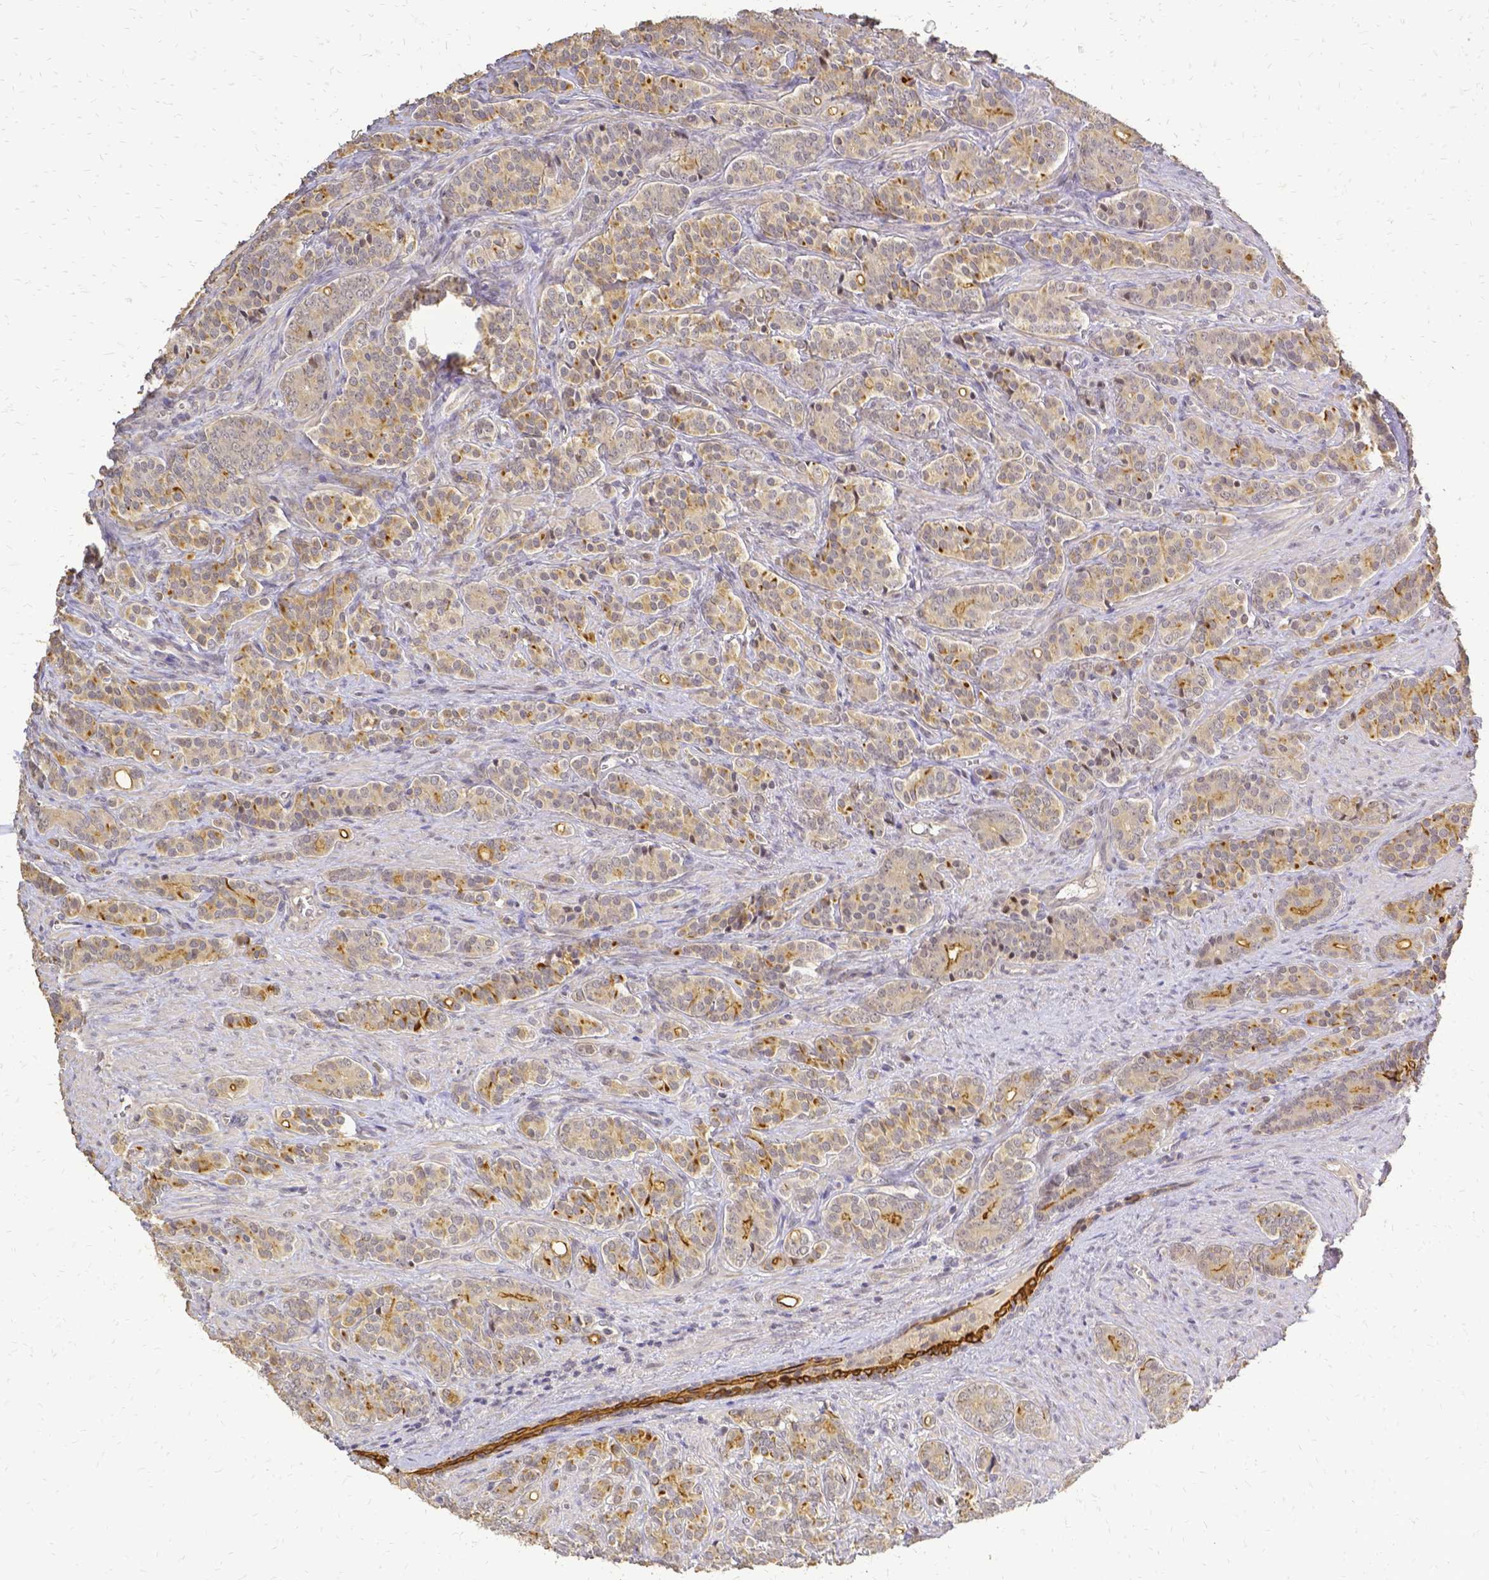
{"staining": {"intensity": "weak", "quantity": ">75%", "location": "cytoplasmic/membranous"}, "tissue": "prostate cancer", "cell_type": "Tumor cells", "image_type": "cancer", "snomed": [{"axis": "morphology", "description": "Adenocarcinoma, High grade"}, {"axis": "topography", "description": "Prostate"}], "caption": "Tumor cells exhibit low levels of weak cytoplasmic/membranous staining in approximately >75% of cells in adenocarcinoma (high-grade) (prostate).", "gene": "CIB1", "patient": {"sex": "male", "age": 84}}